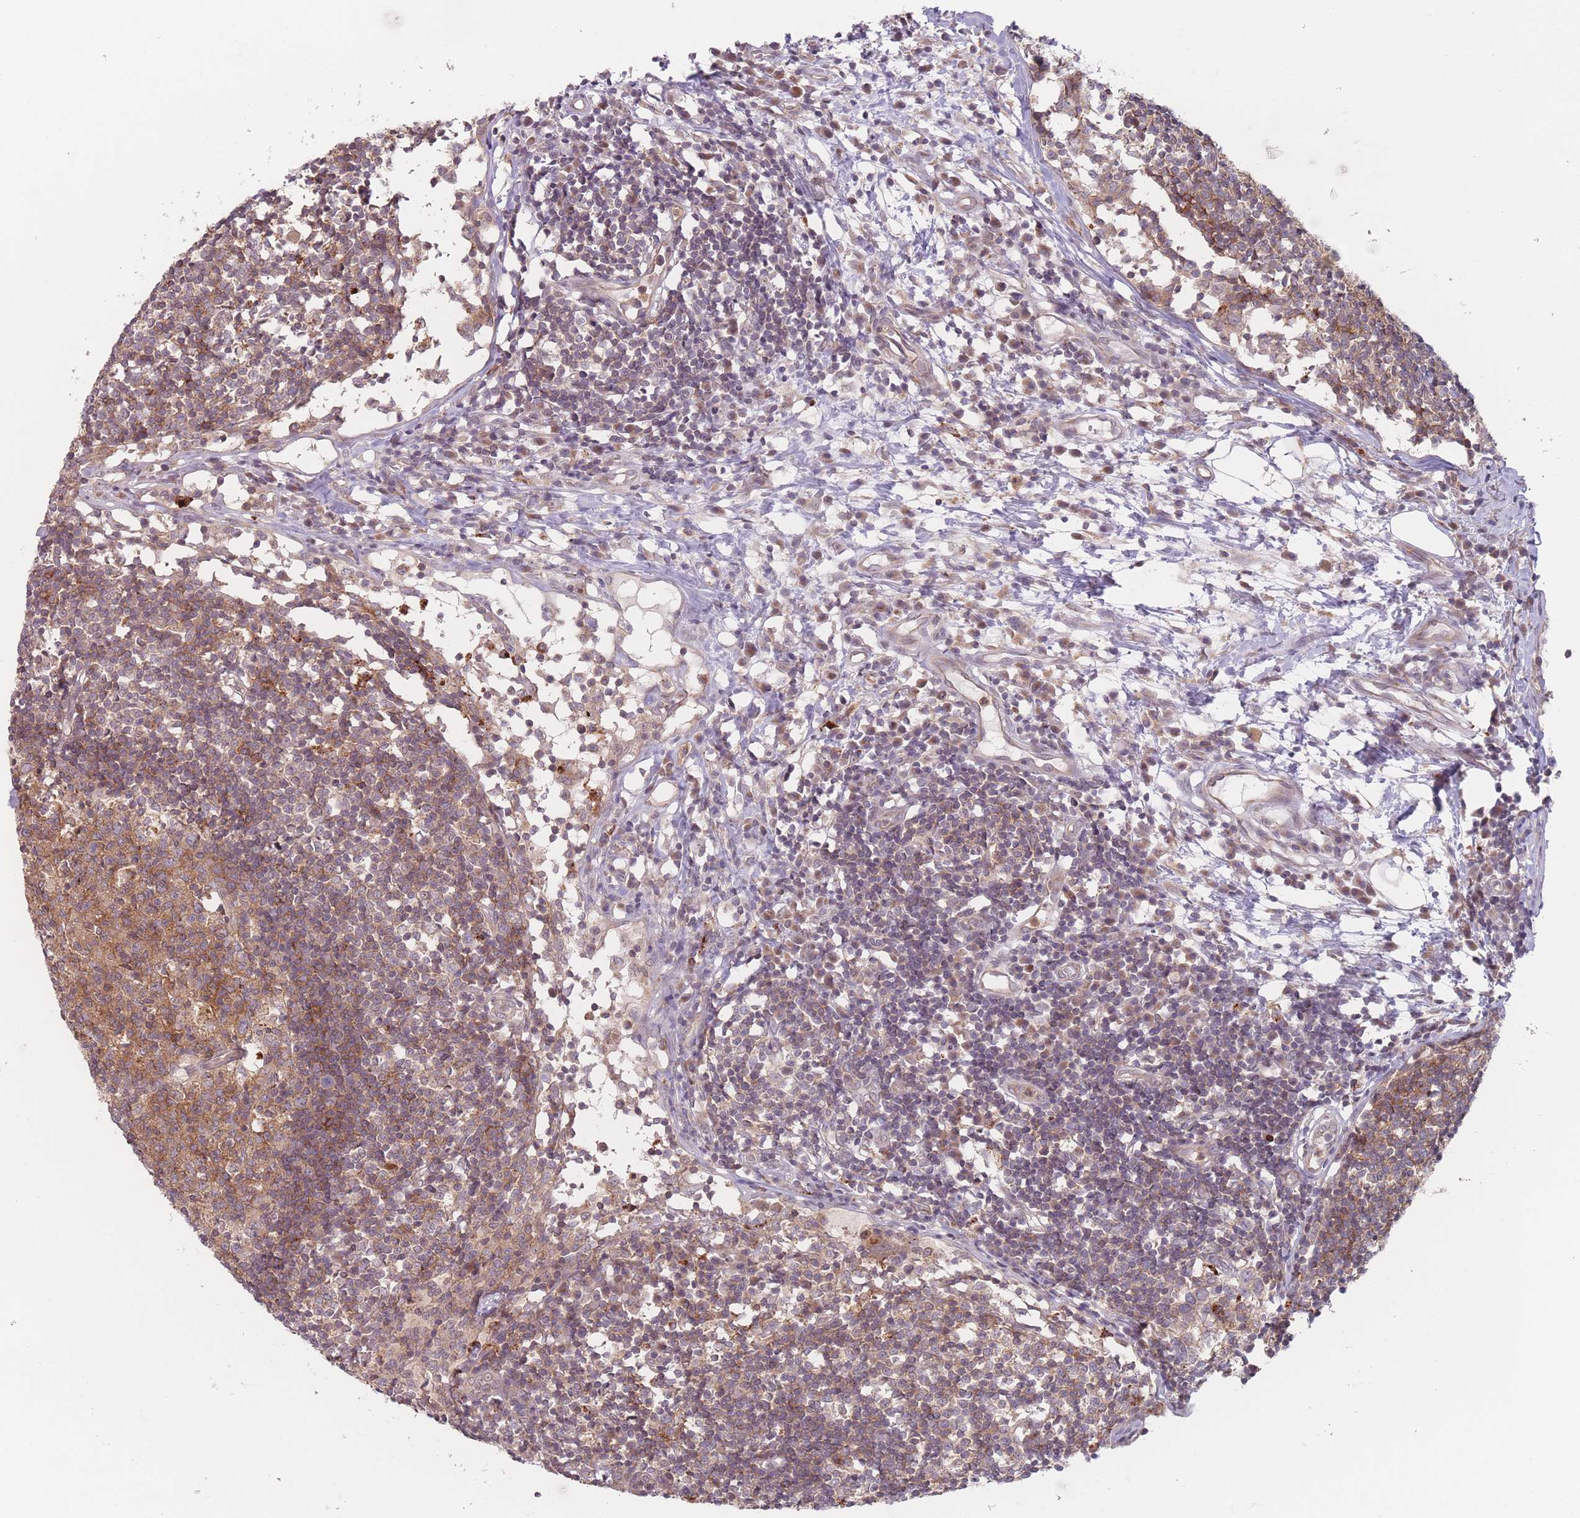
{"staining": {"intensity": "moderate", "quantity": ">75%", "location": "cytoplasmic/membranous"}, "tissue": "lymph node", "cell_type": "Germinal center cells", "image_type": "normal", "snomed": [{"axis": "morphology", "description": "Normal tissue, NOS"}, {"axis": "topography", "description": "Lymph node"}], "caption": "Protein staining exhibits moderate cytoplasmic/membranous staining in approximately >75% of germinal center cells in unremarkable lymph node.", "gene": "PPM1A", "patient": {"sex": "female", "age": 55}}